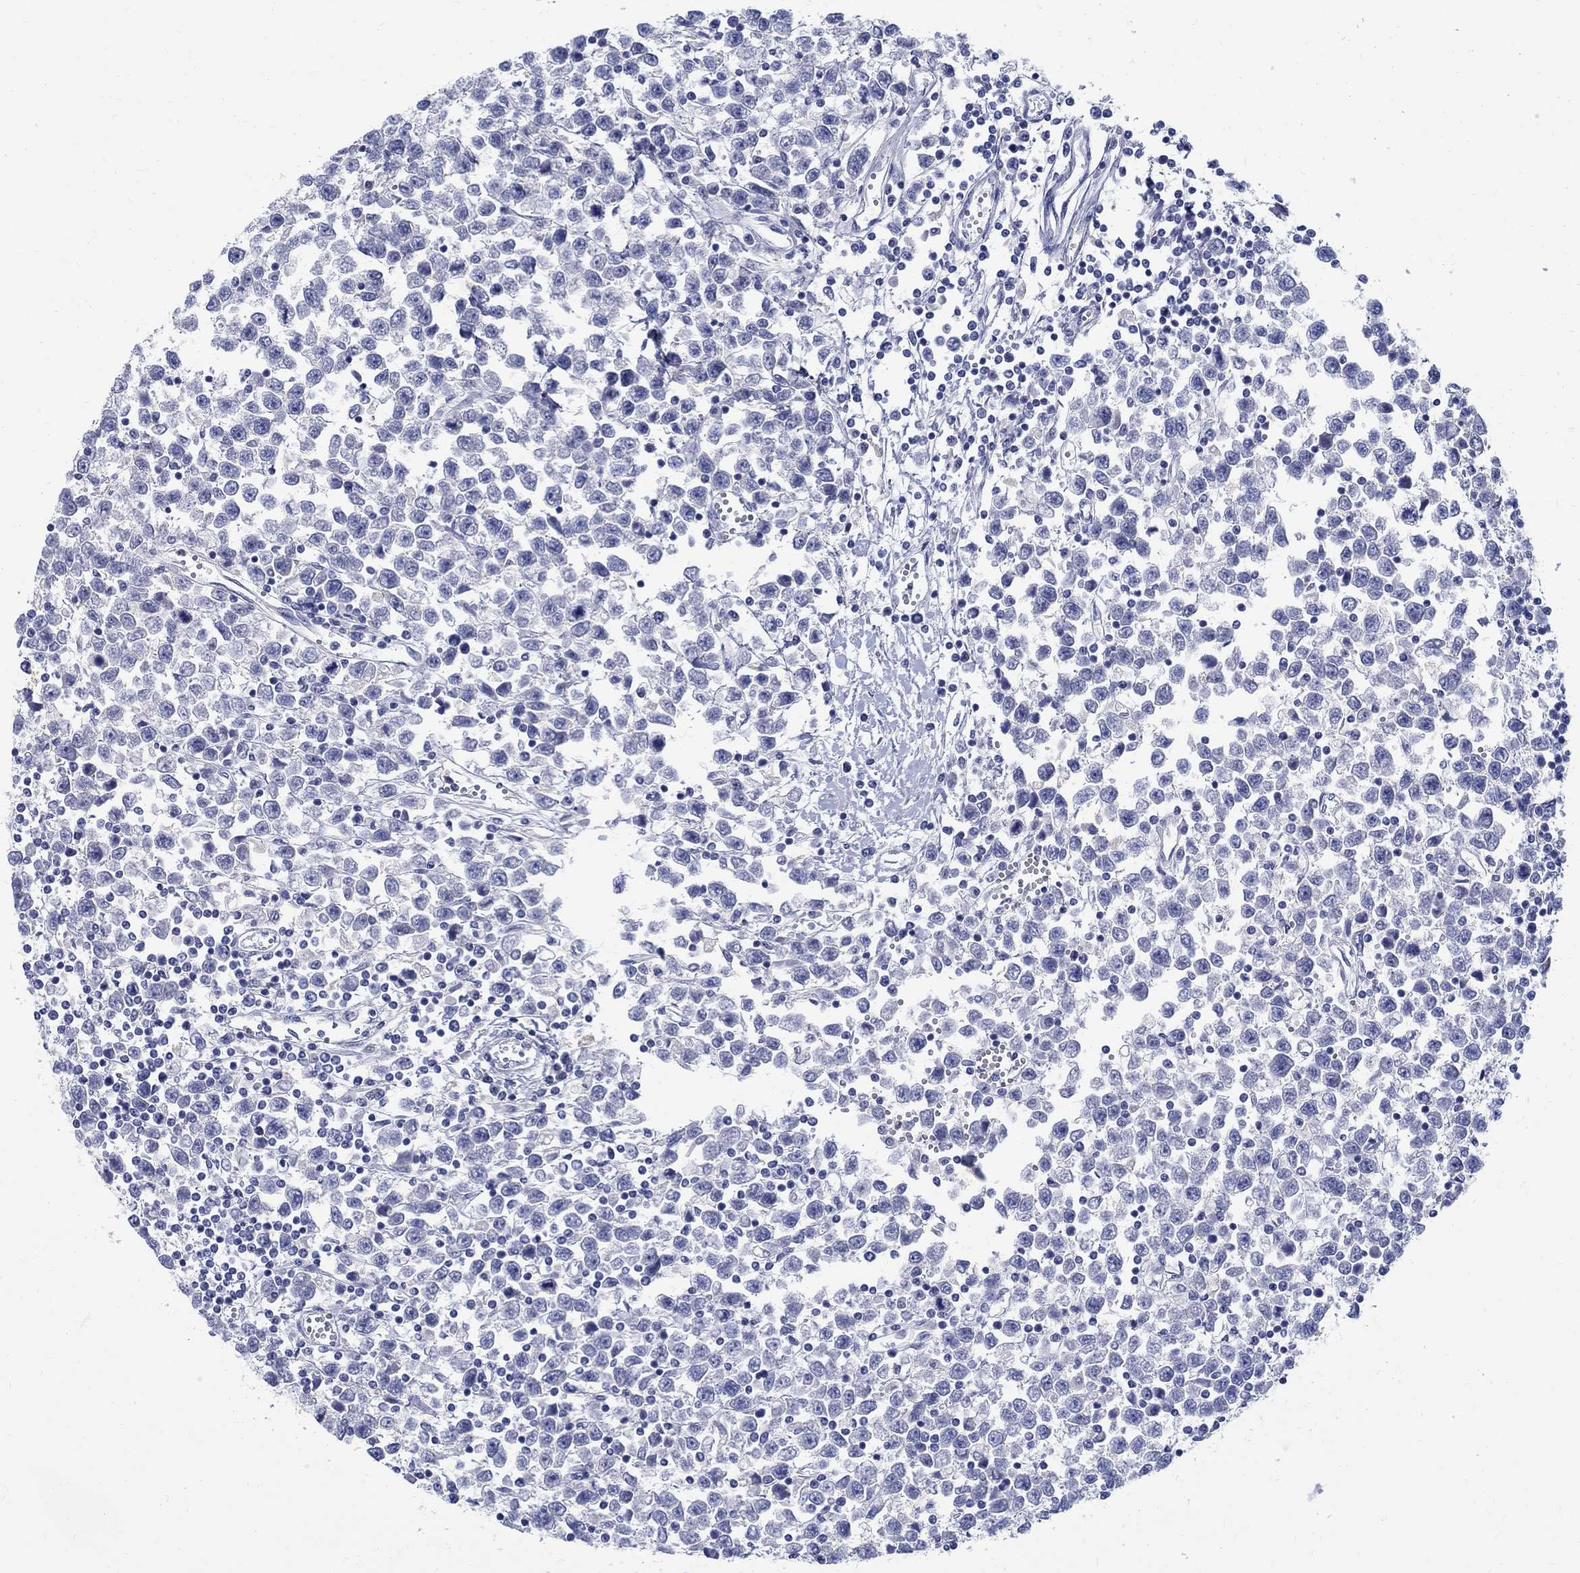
{"staining": {"intensity": "negative", "quantity": "none", "location": "none"}, "tissue": "testis cancer", "cell_type": "Tumor cells", "image_type": "cancer", "snomed": [{"axis": "morphology", "description": "Seminoma, NOS"}, {"axis": "topography", "description": "Testis"}], "caption": "Protein analysis of testis cancer (seminoma) demonstrates no significant staining in tumor cells.", "gene": "SOX2", "patient": {"sex": "male", "age": 34}}